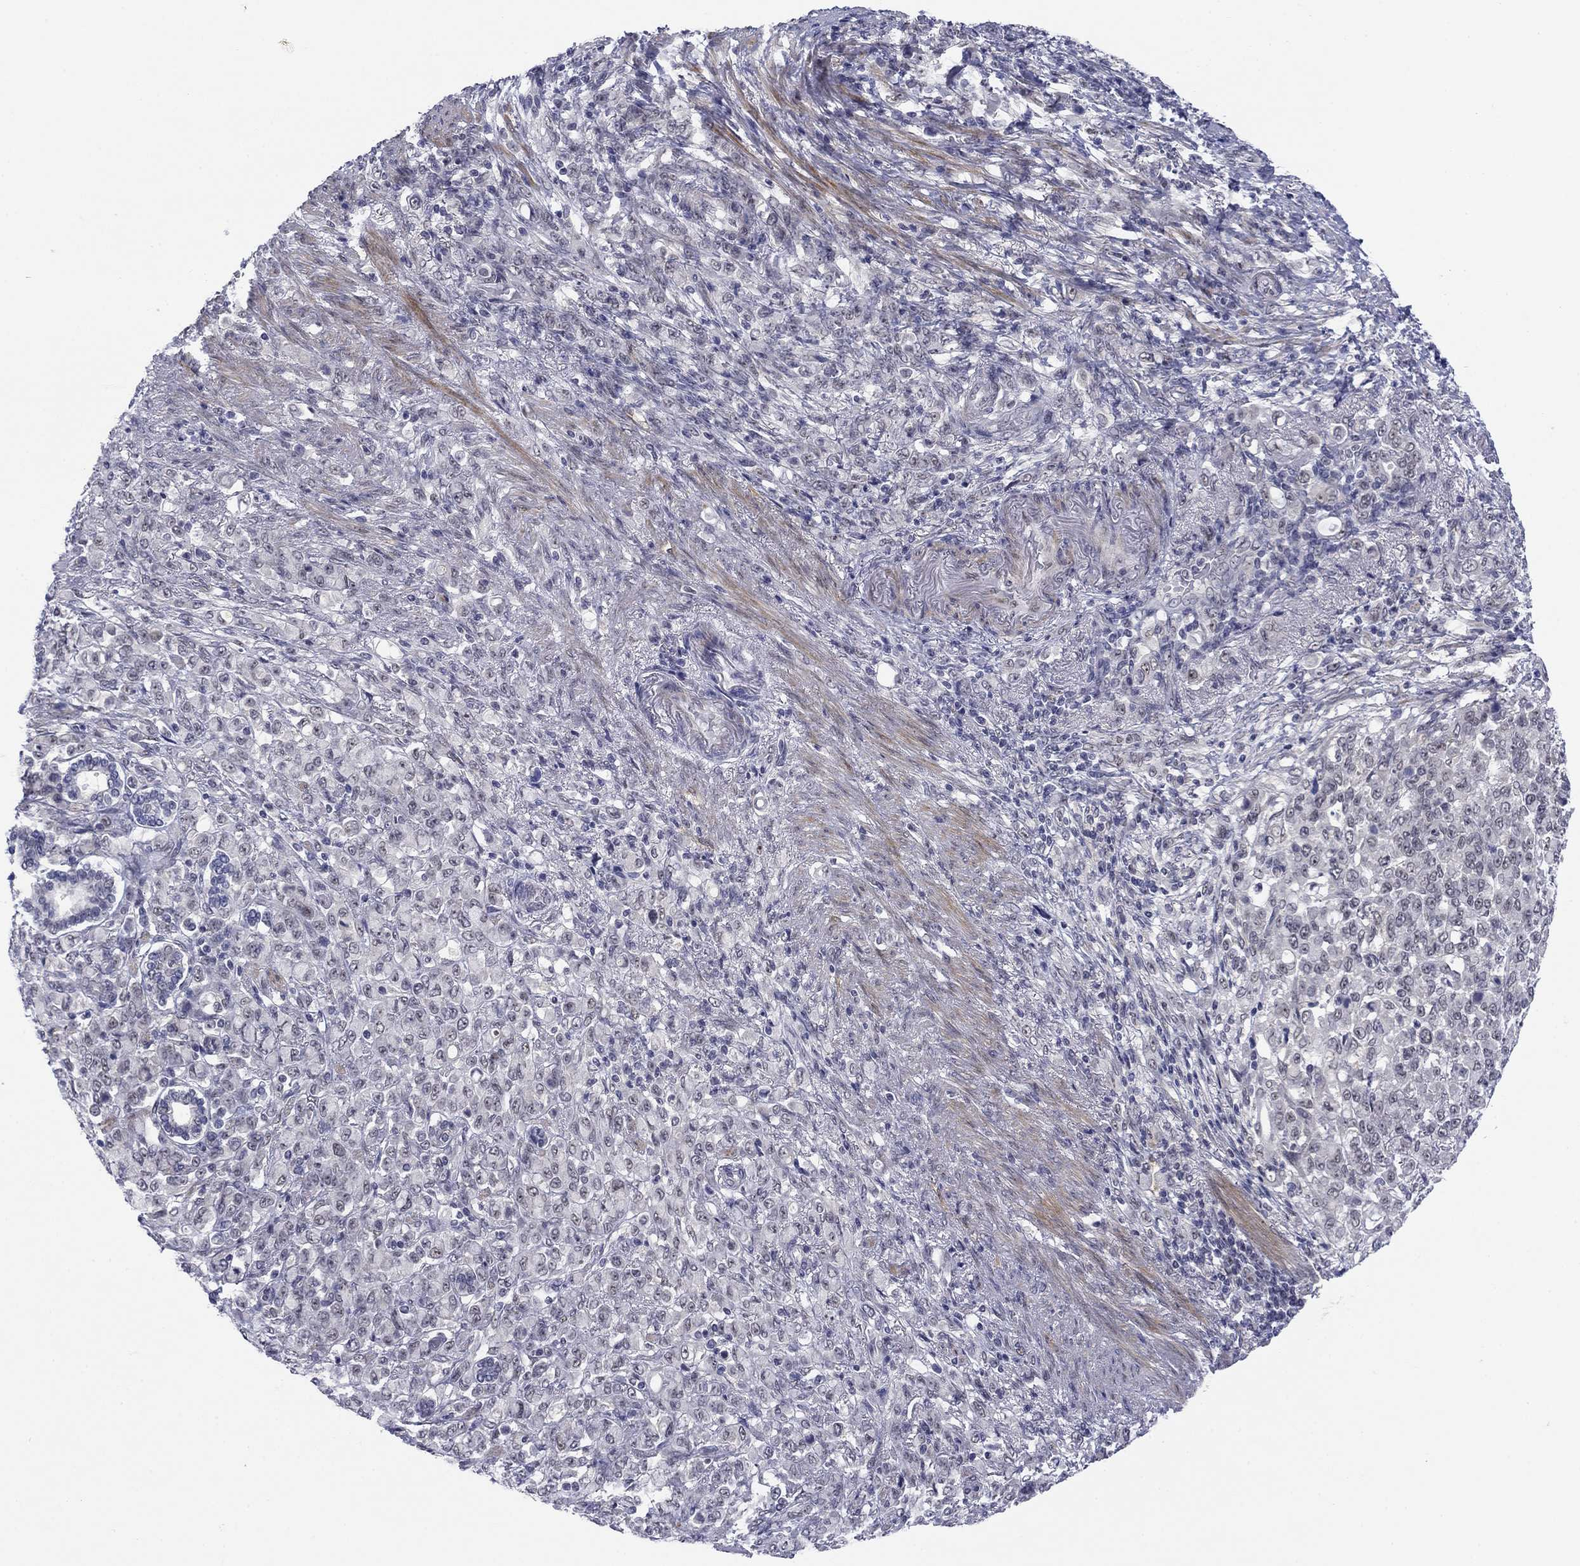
{"staining": {"intensity": "negative", "quantity": "none", "location": "none"}, "tissue": "stomach cancer", "cell_type": "Tumor cells", "image_type": "cancer", "snomed": [{"axis": "morphology", "description": "Normal tissue, NOS"}, {"axis": "morphology", "description": "Adenocarcinoma, NOS"}, {"axis": "topography", "description": "Stomach"}], "caption": "This is an IHC image of human adenocarcinoma (stomach). There is no positivity in tumor cells.", "gene": "TIGD4", "patient": {"sex": "female", "age": 79}}